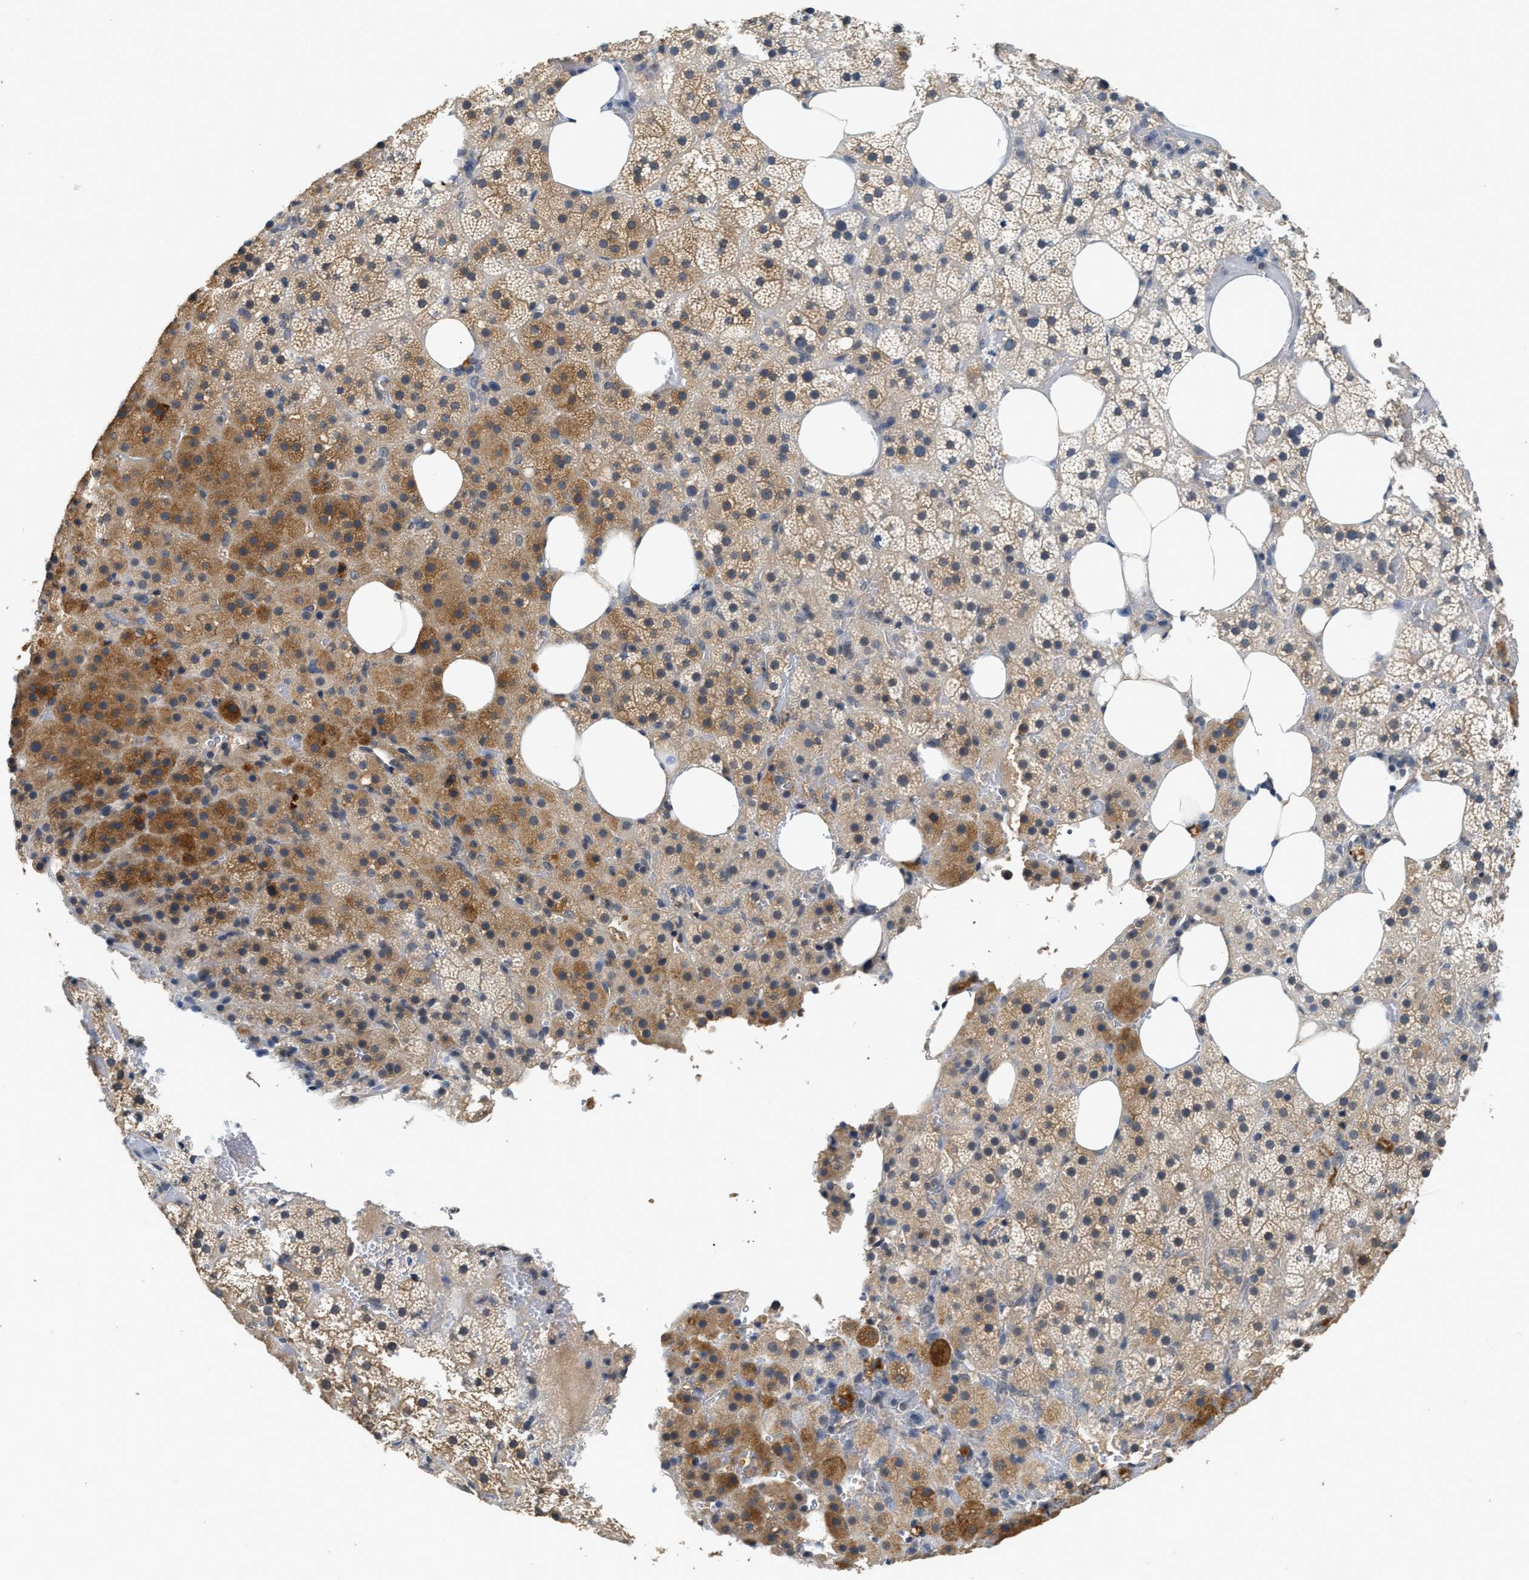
{"staining": {"intensity": "moderate", "quantity": "25%-75%", "location": "cytoplasmic/membranous"}, "tissue": "adrenal gland", "cell_type": "Glandular cells", "image_type": "normal", "snomed": [{"axis": "morphology", "description": "Normal tissue, NOS"}, {"axis": "topography", "description": "Adrenal gland"}], "caption": "IHC image of benign human adrenal gland stained for a protein (brown), which exhibits medium levels of moderate cytoplasmic/membranous staining in approximately 25%-75% of glandular cells.", "gene": "INHA", "patient": {"sex": "female", "age": 59}}